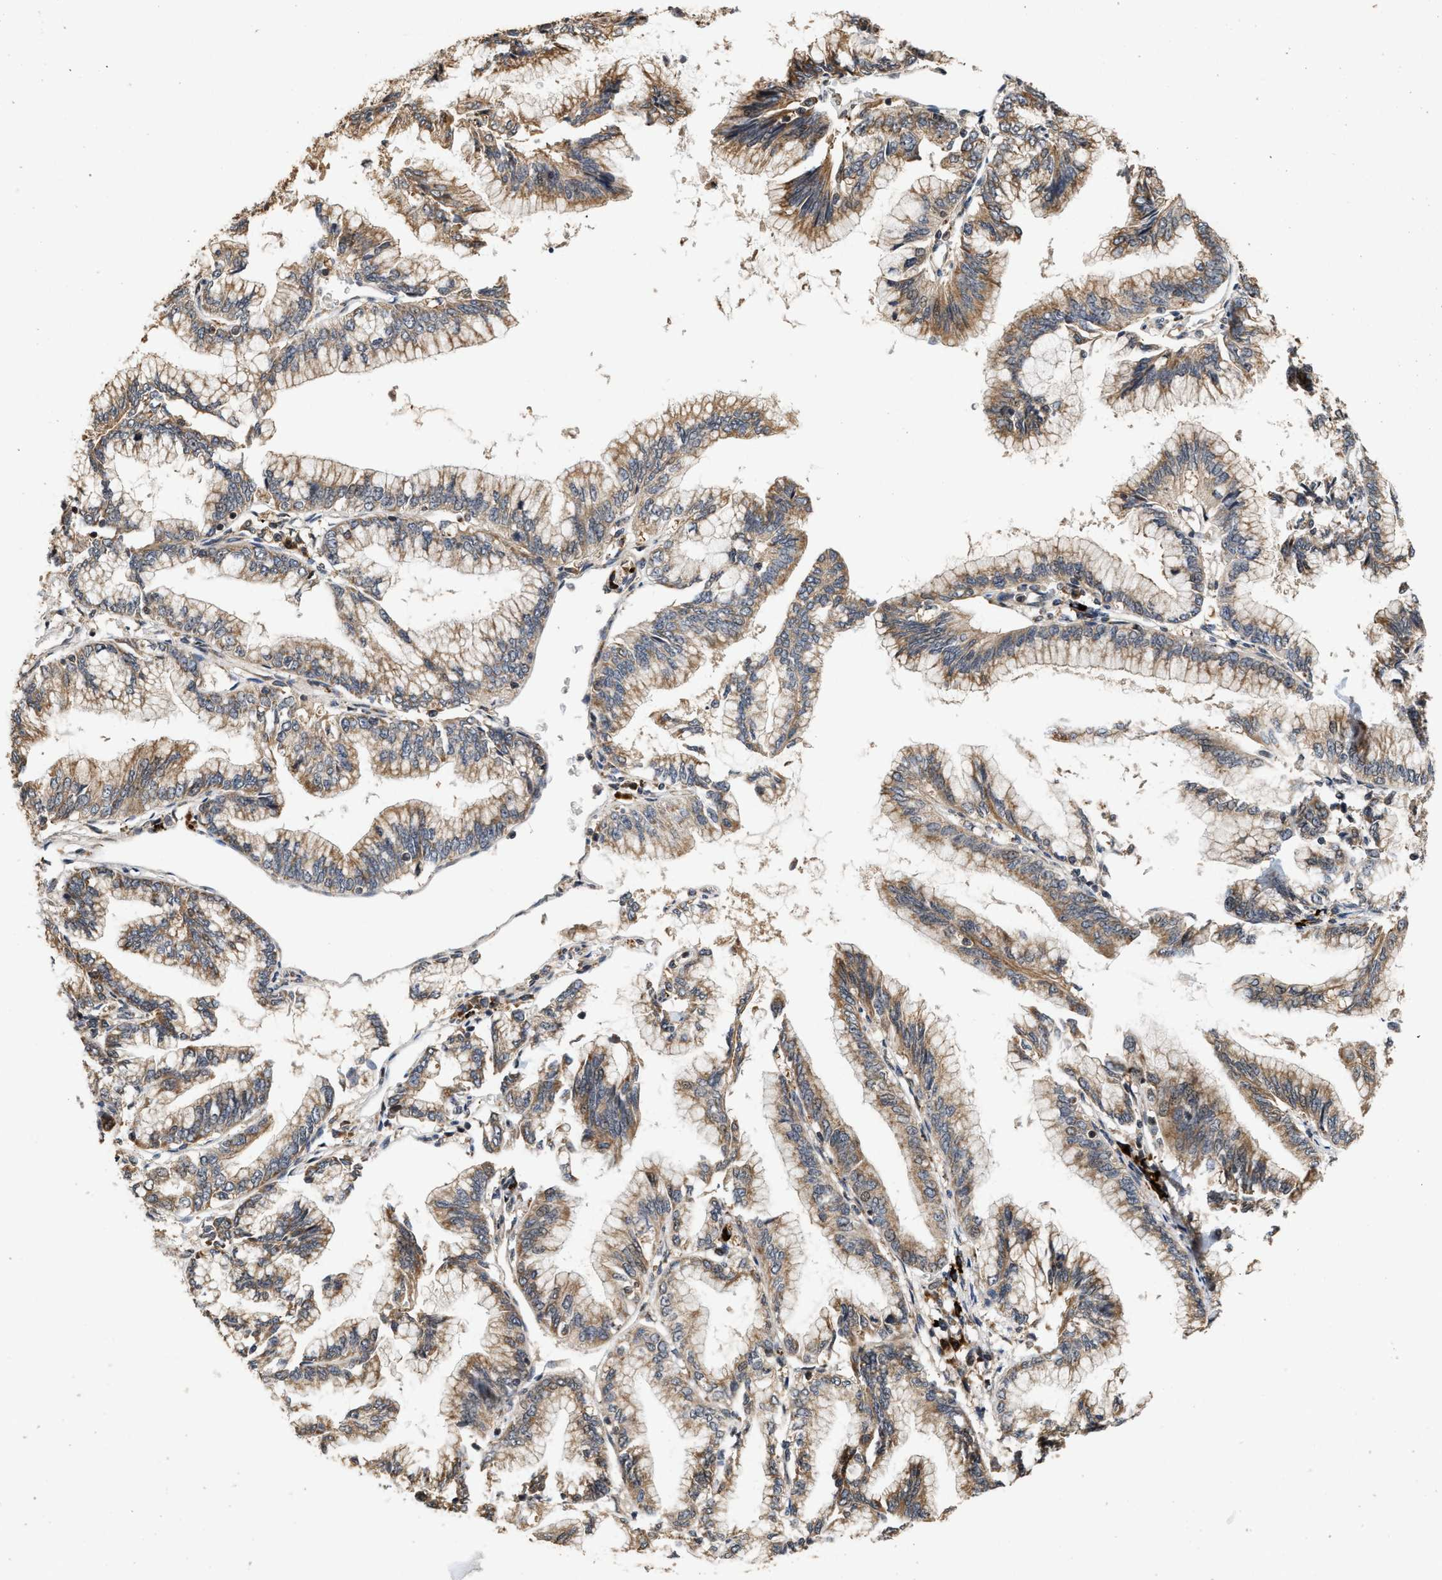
{"staining": {"intensity": "moderate", "quantity": ">75%", "location": "cytoplasmic/membranous"}, "tissue": "pancreatic cancer", "cell_type": "Tumor cells", "image_type": "cancer", "snomed": [{"axis": "morphology", "description": "Adenocarcinoma, NOS"}, {"axis": "topography", "description": "Pancreas"}], "caption": "A micrograph of adenocarcinoma (pancreatic) stained for a protein shows moderate cytoplasmic/membranous brown staining in tumor cells.", "gene": "ELP2", "patient": {"sex": "female", "age": 64}}